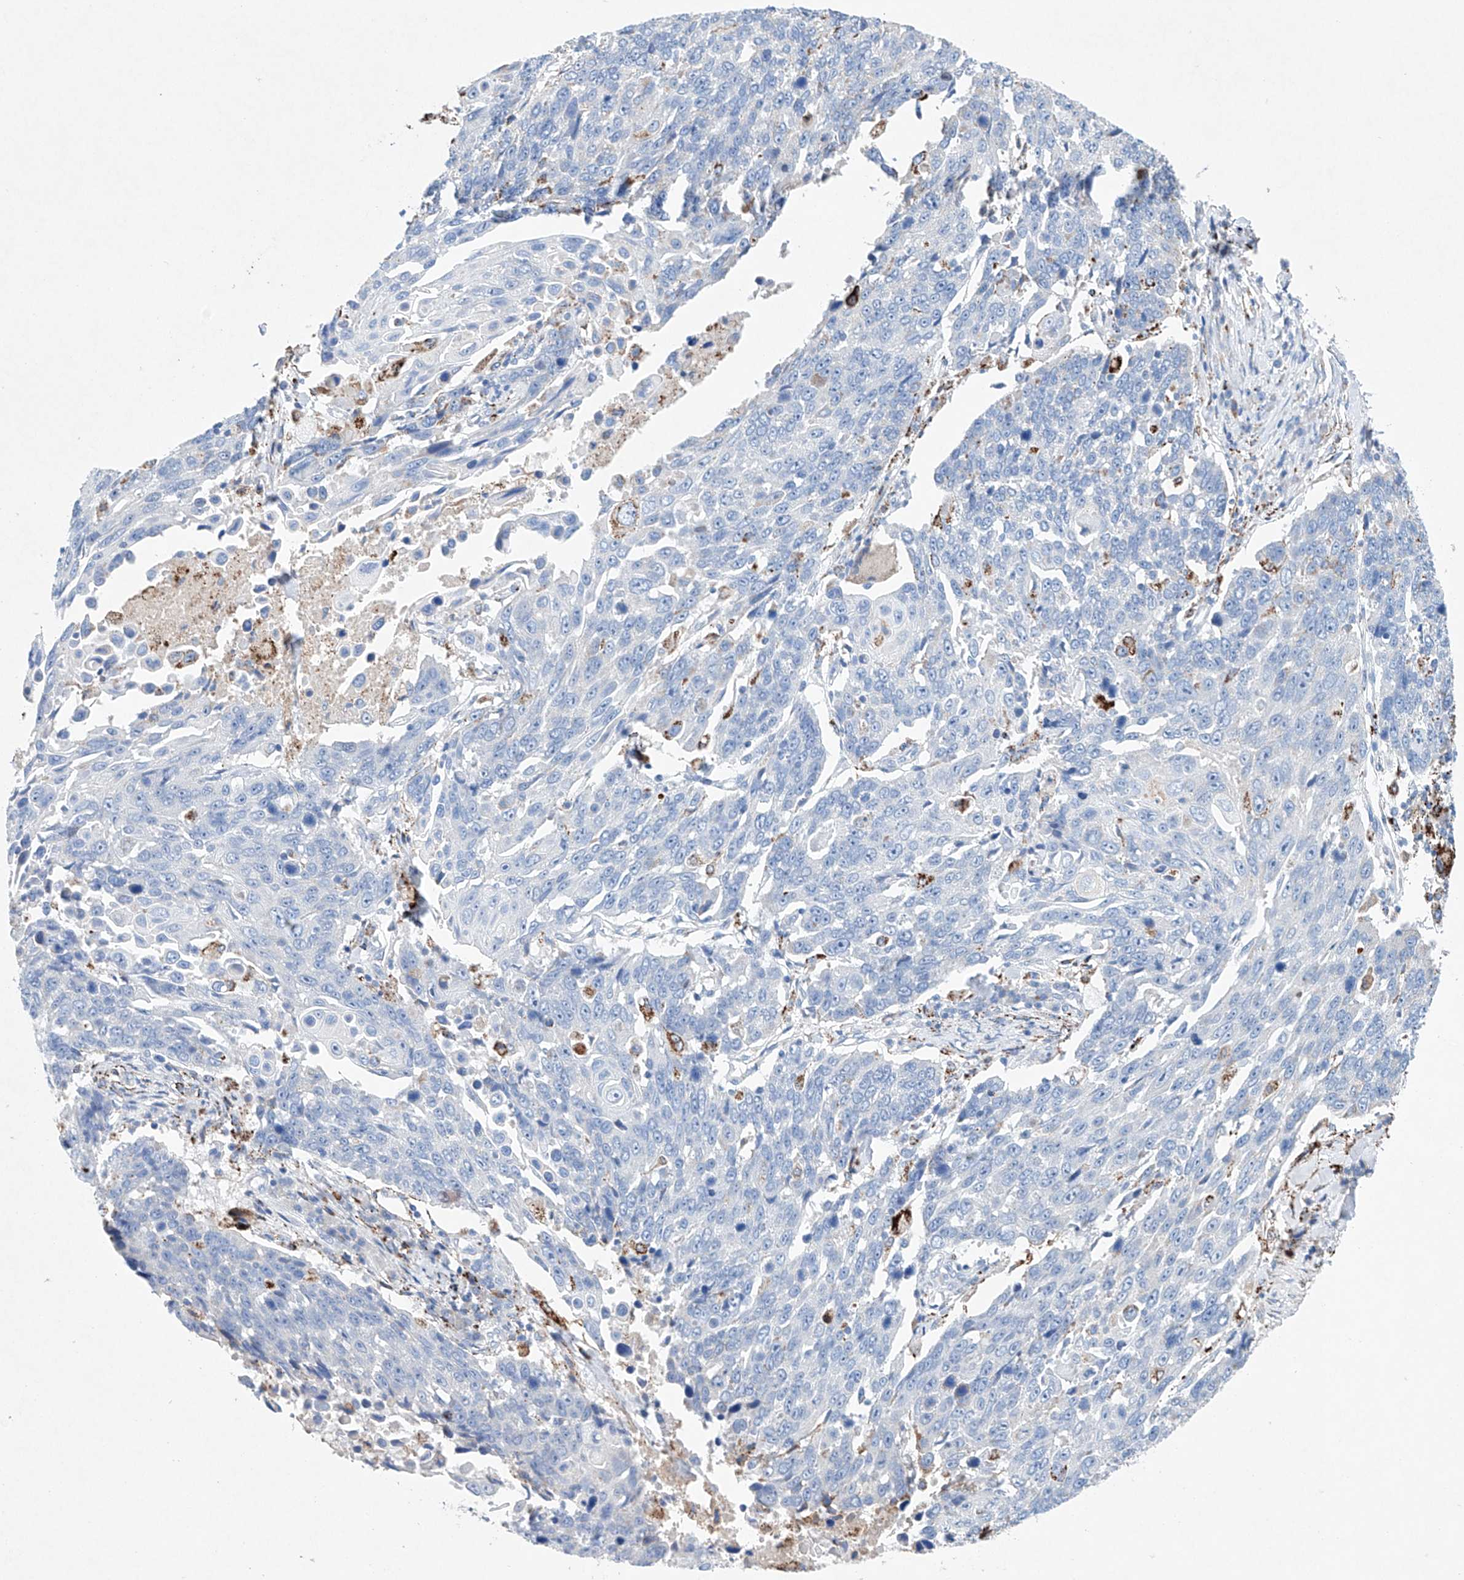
{"staining": {"intensity": "negative", "quantity": "none", "location": "none"}, "tissue": "lung cancer", "cell_type": "Tumor cells", "image_type": "cancer", "snomed": [{"axis": "morphology", "description": "Squamous cell carcinoma, NOS"}, {"axis": "topography", "description": "Lung"}], "caption": "DAB immunohistochemical staining of human squamous cell carcinoma (lung) shows no significant positivity in tumor cells.", "gene": "NRROS", "patient": {"sex": "male", "age": 66}}